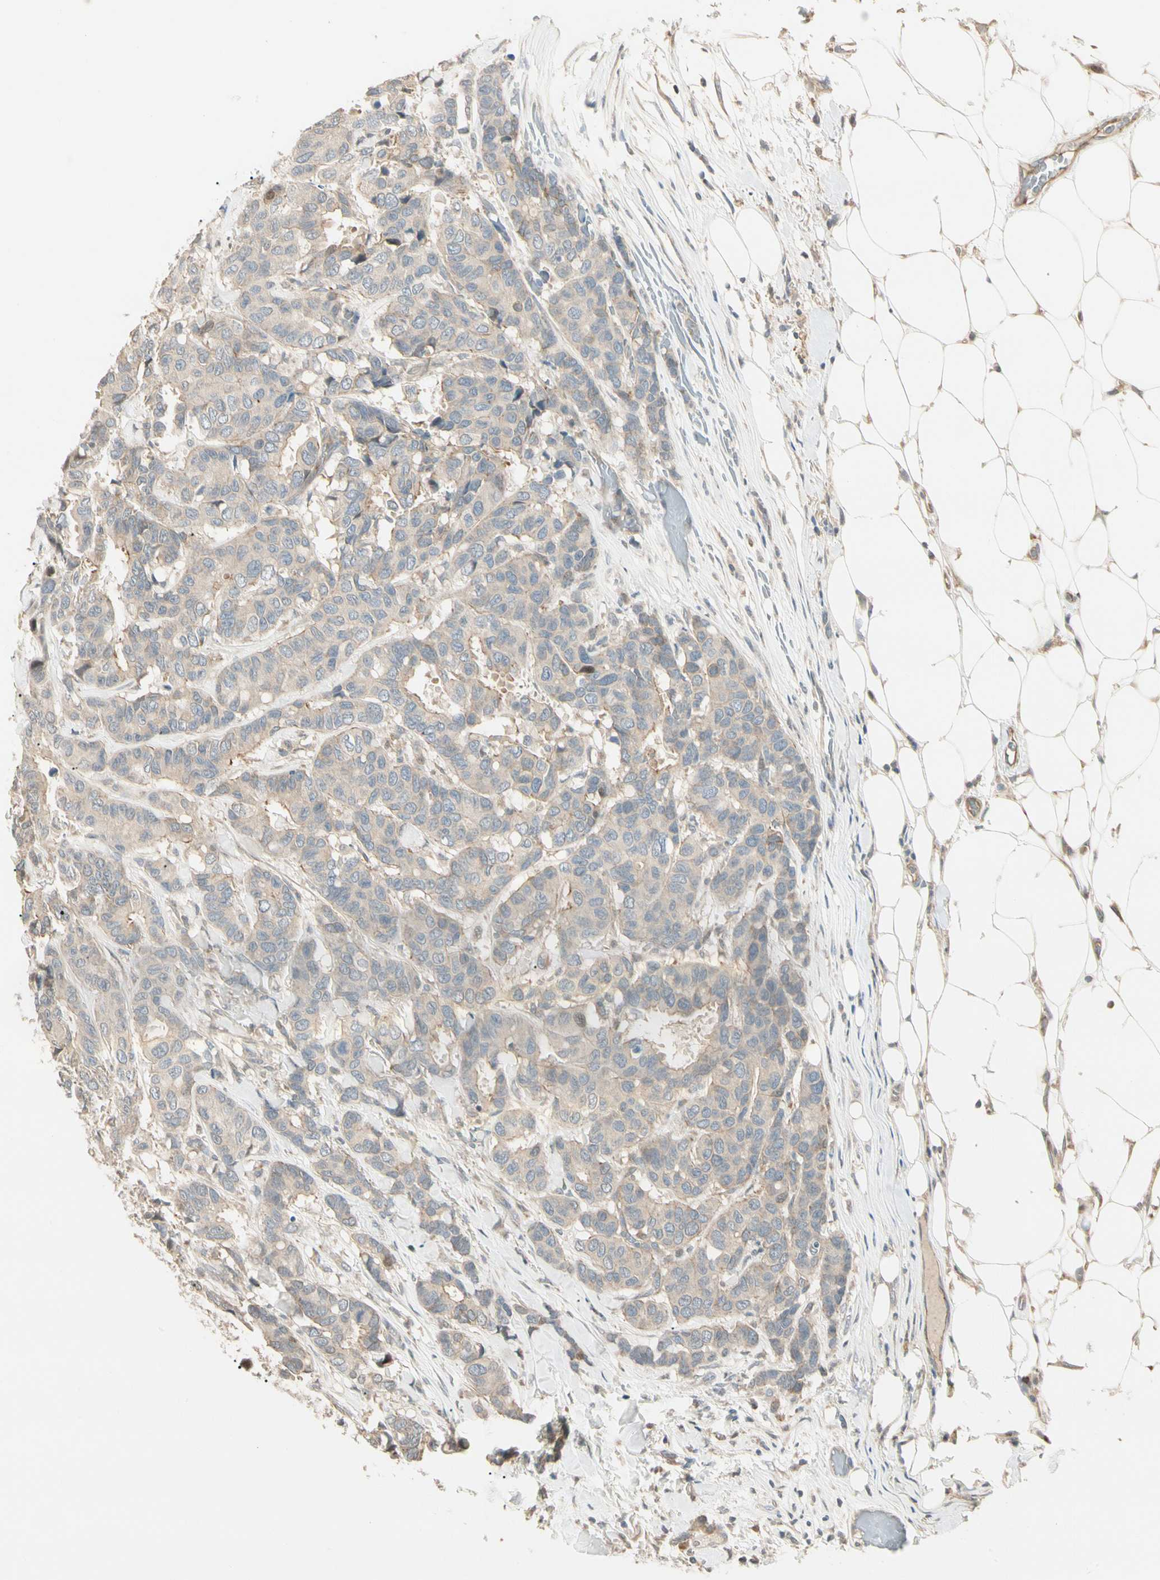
{"staining": {"intensity": "weak", "quantity": "<25%", "location": "cytoplasmic/membranous"}, "tissue": "breast cancer", "cell_type": "Tumor cells", "image_type": "cancer", "snomed": [{"axis": "morphology", "description": "Duct carcinoma"}, {"axis": "topography", "description": "Breast"}], "caption": "The immunohistochemistry (IHC) image has no significant staining in tumor cells of infiltrating ductal carcinoma (breast) tissue.", "gene": "P3H2", "patient": {"sex": "female", "age": 87}}